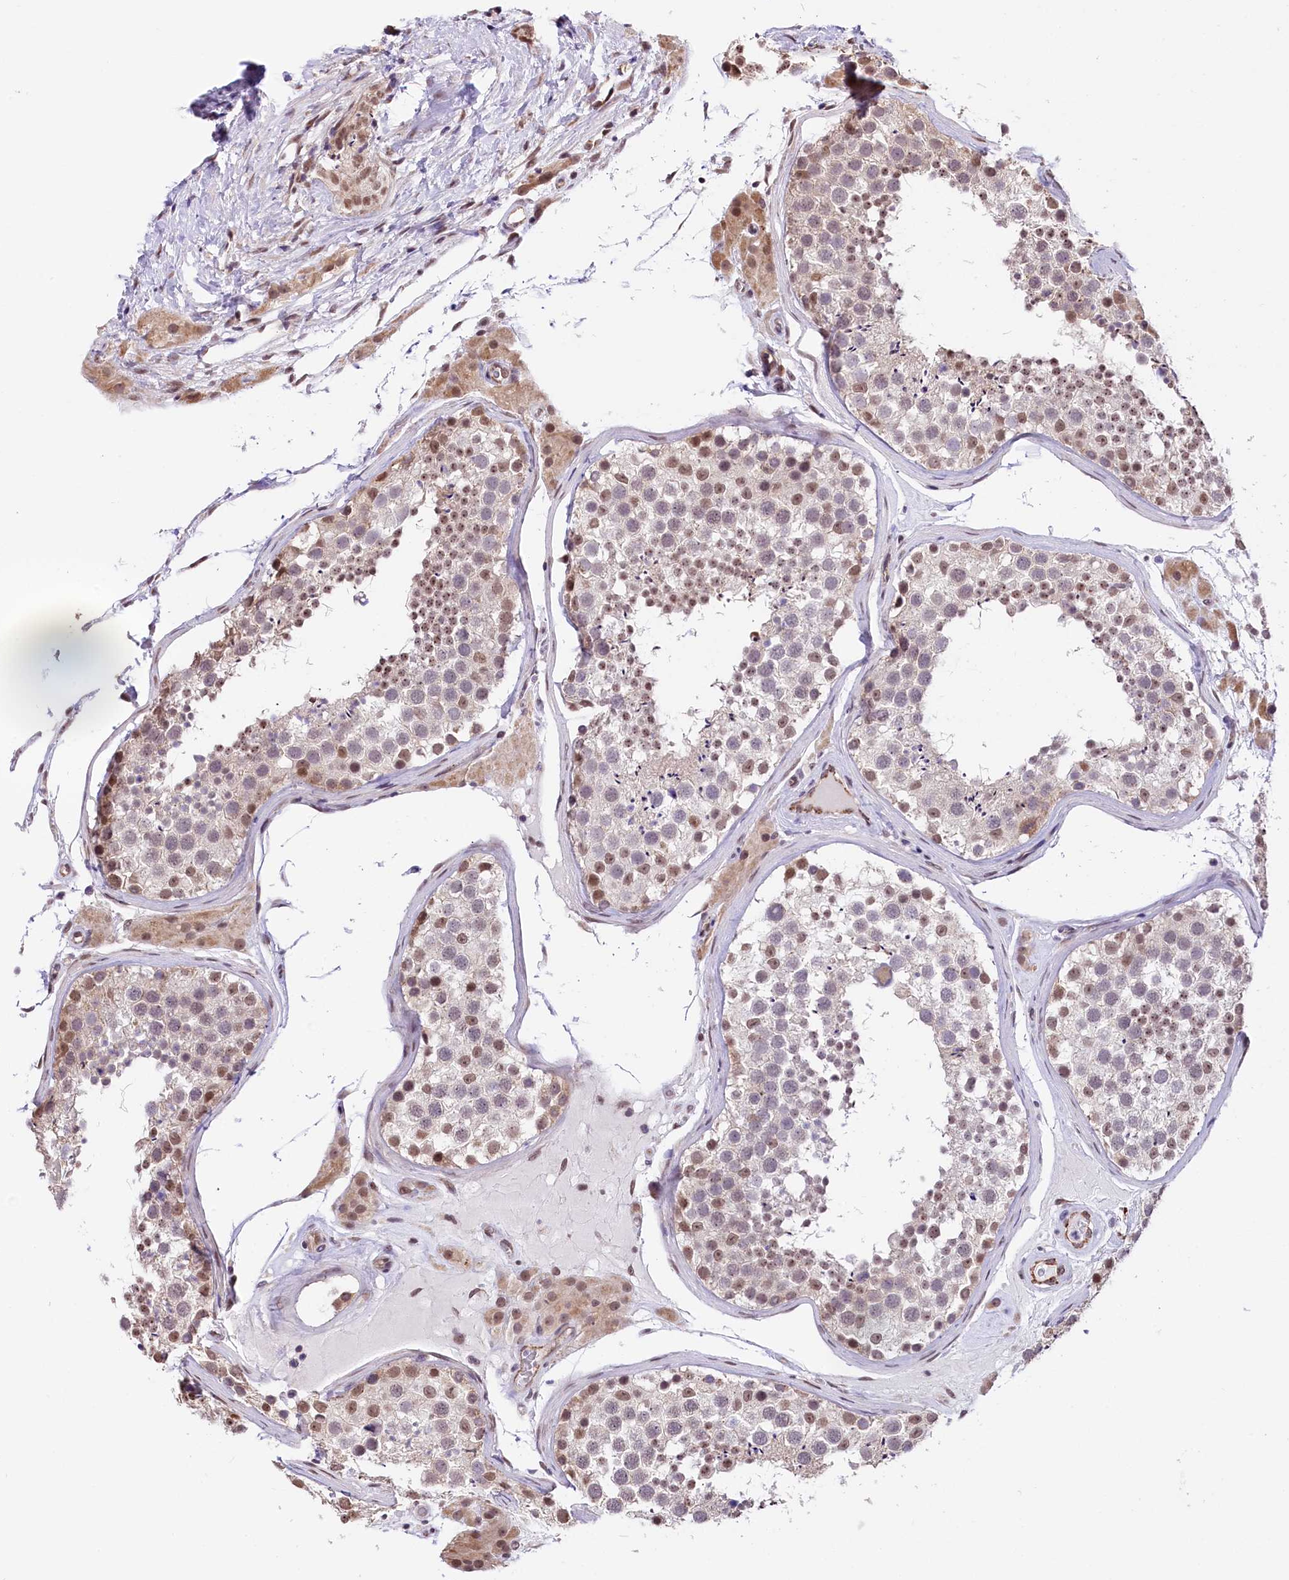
{"staining": {"intensity": "moderate", "quantity": "<25%", "location": "nuclear"}, "tissue": "testis", "cell_type": "Cells in seminiferous ducts", "image_type": "normal", "snomed": [{"axis": "morphology", "description": "Normal tissue, NOS"}, {"axis": "topography", "description": "Testis"}], "caption": "DAB immunohistochemical staining of unremarkable testis shows moderate nuclear protein expression in approximately <25% of cells in seminiferous ducts.", "gene": "MRPL54", "patient": {"sex": "male", "age": 46}}